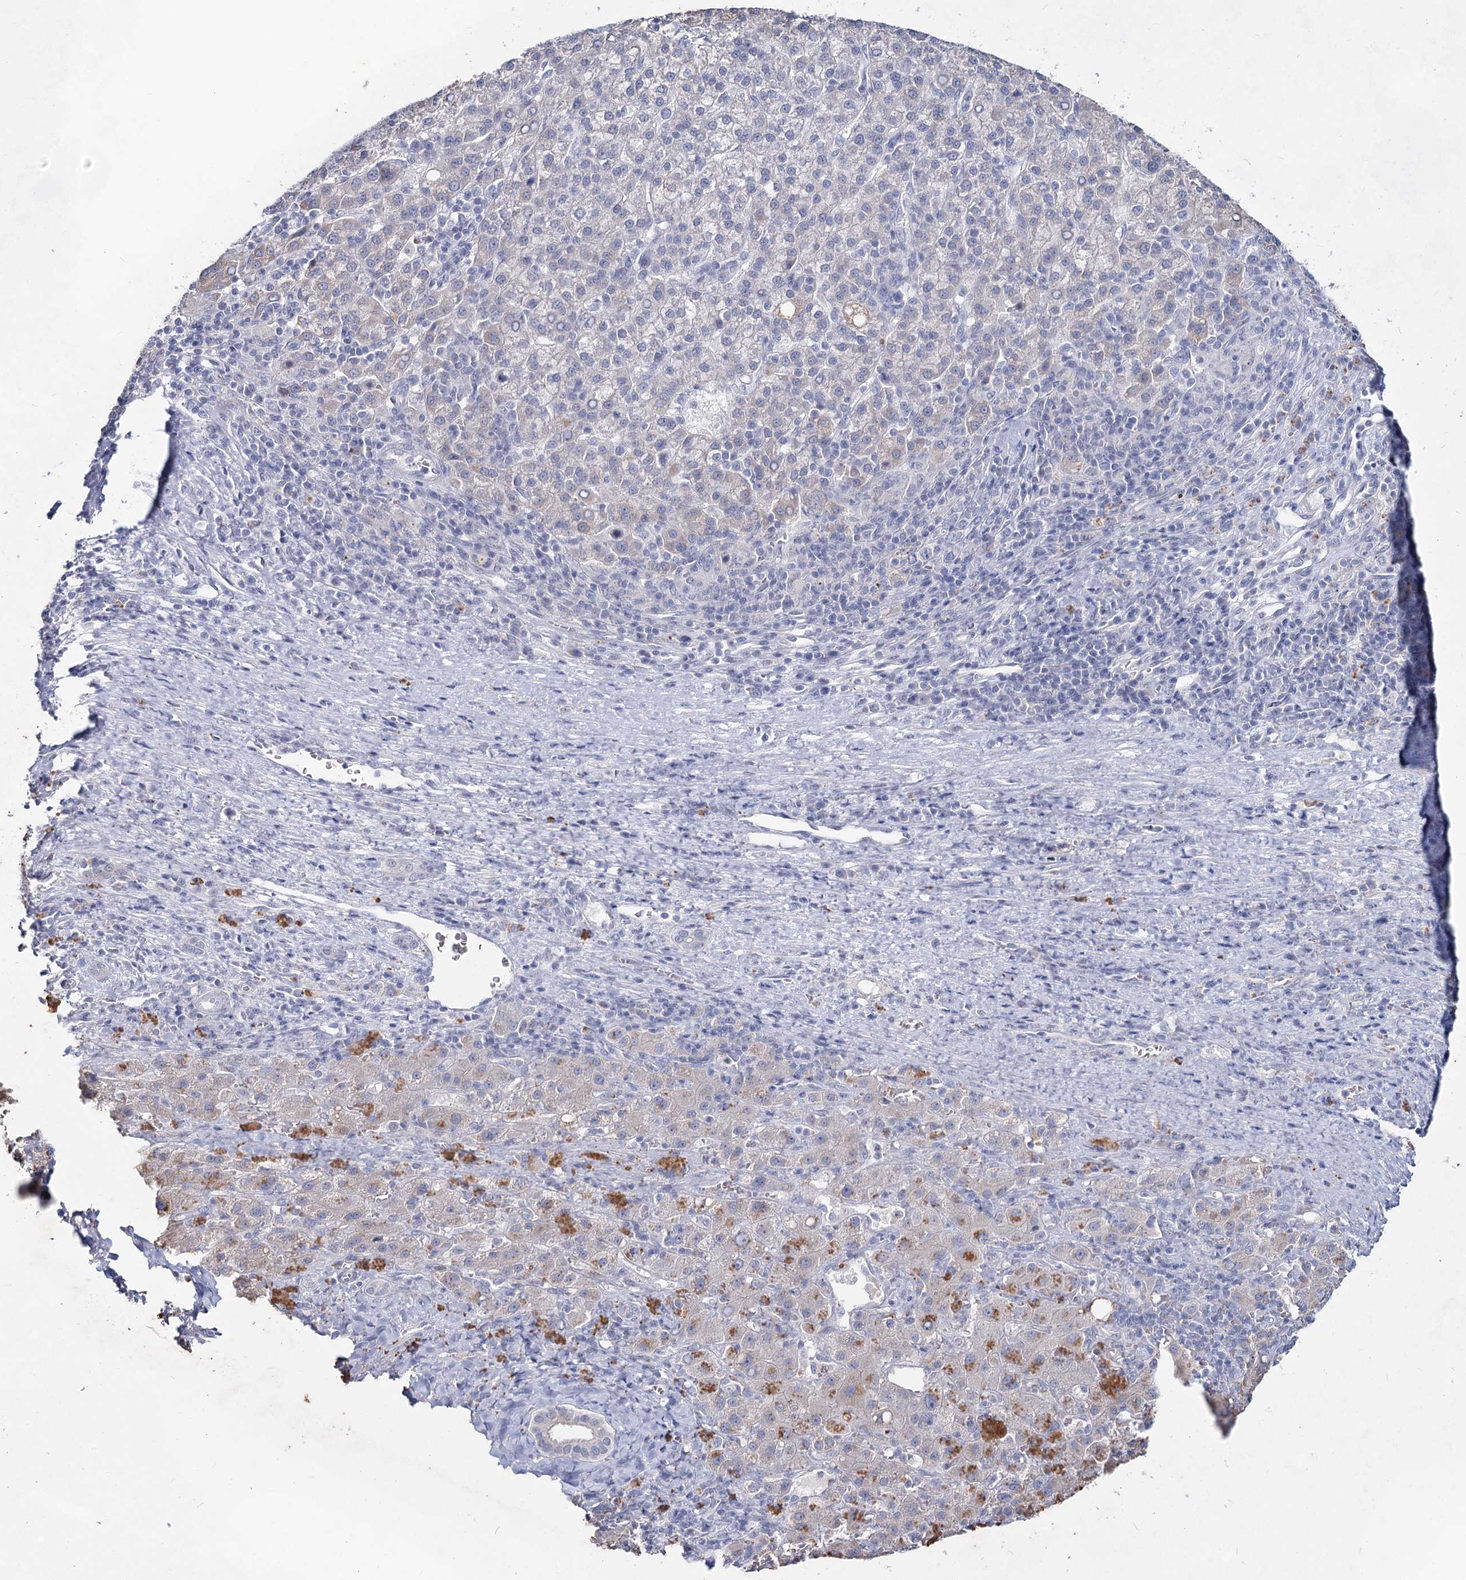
{"staining": {"intensity": "negative", "quantity": "none", "location": "none"}, "tissue": "liver cancer", "cell_type": "Tumor cells", "image_type": "cancer", "snomed": [{"axis": "morphology", "description": "Carcinoma, Hepatocellular, NOS"}, {"axis": "topography", "description": "Liver"}], "caption": "DAB immunohistochemical staining of human hepatocellular carcinoma (liver) exhibits no significant positivity in tumor cells.", "gene": "CCDC73", "patient": {"sex": "female", "age": 58}}